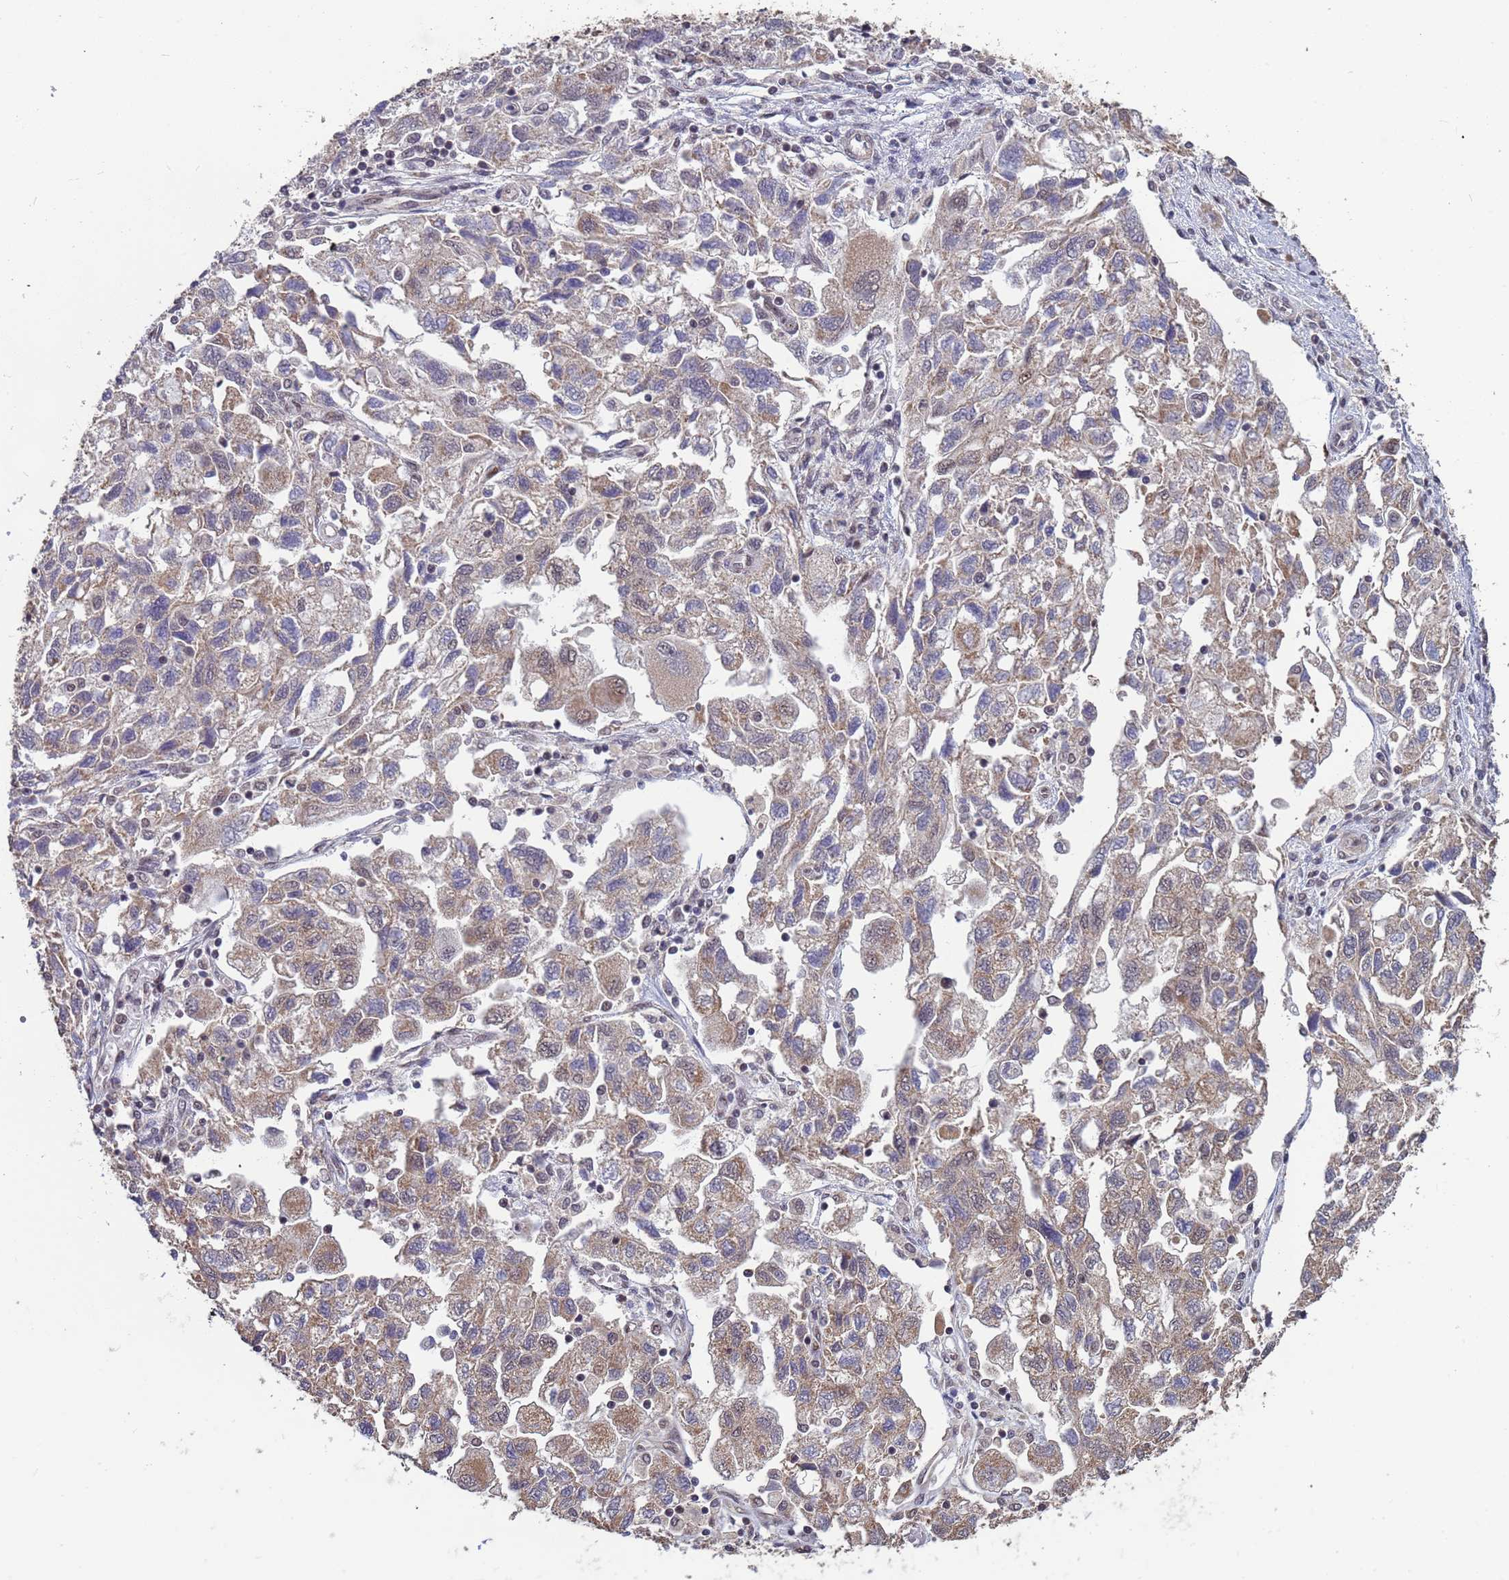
{"staining": {"intensity": "moderate", "quantity": "25%-75%", "location": "cytoplasmic/membranous"}, "tissue": "ovarian cancer", "cell_type": "Tumor cells", "image_type": "cancer", "snomed": [{"axis": "morphology", "description": "Carcinoma, NOS"}, {"axis": "morphology", "description": "Cystadenocarcinoma, serous, NOS"}, {"axis": "topography", "description": "Ovary"}], "caption": "Tumor cells demonstrate medium levels of moderate cytoplasmic/membranous expression in about 25%-75% of cells in human ovarian cancer (serous cystadenocarcinoma).", "gene": "DENND2B", "patient": {"sex": "female", "age": 69}}